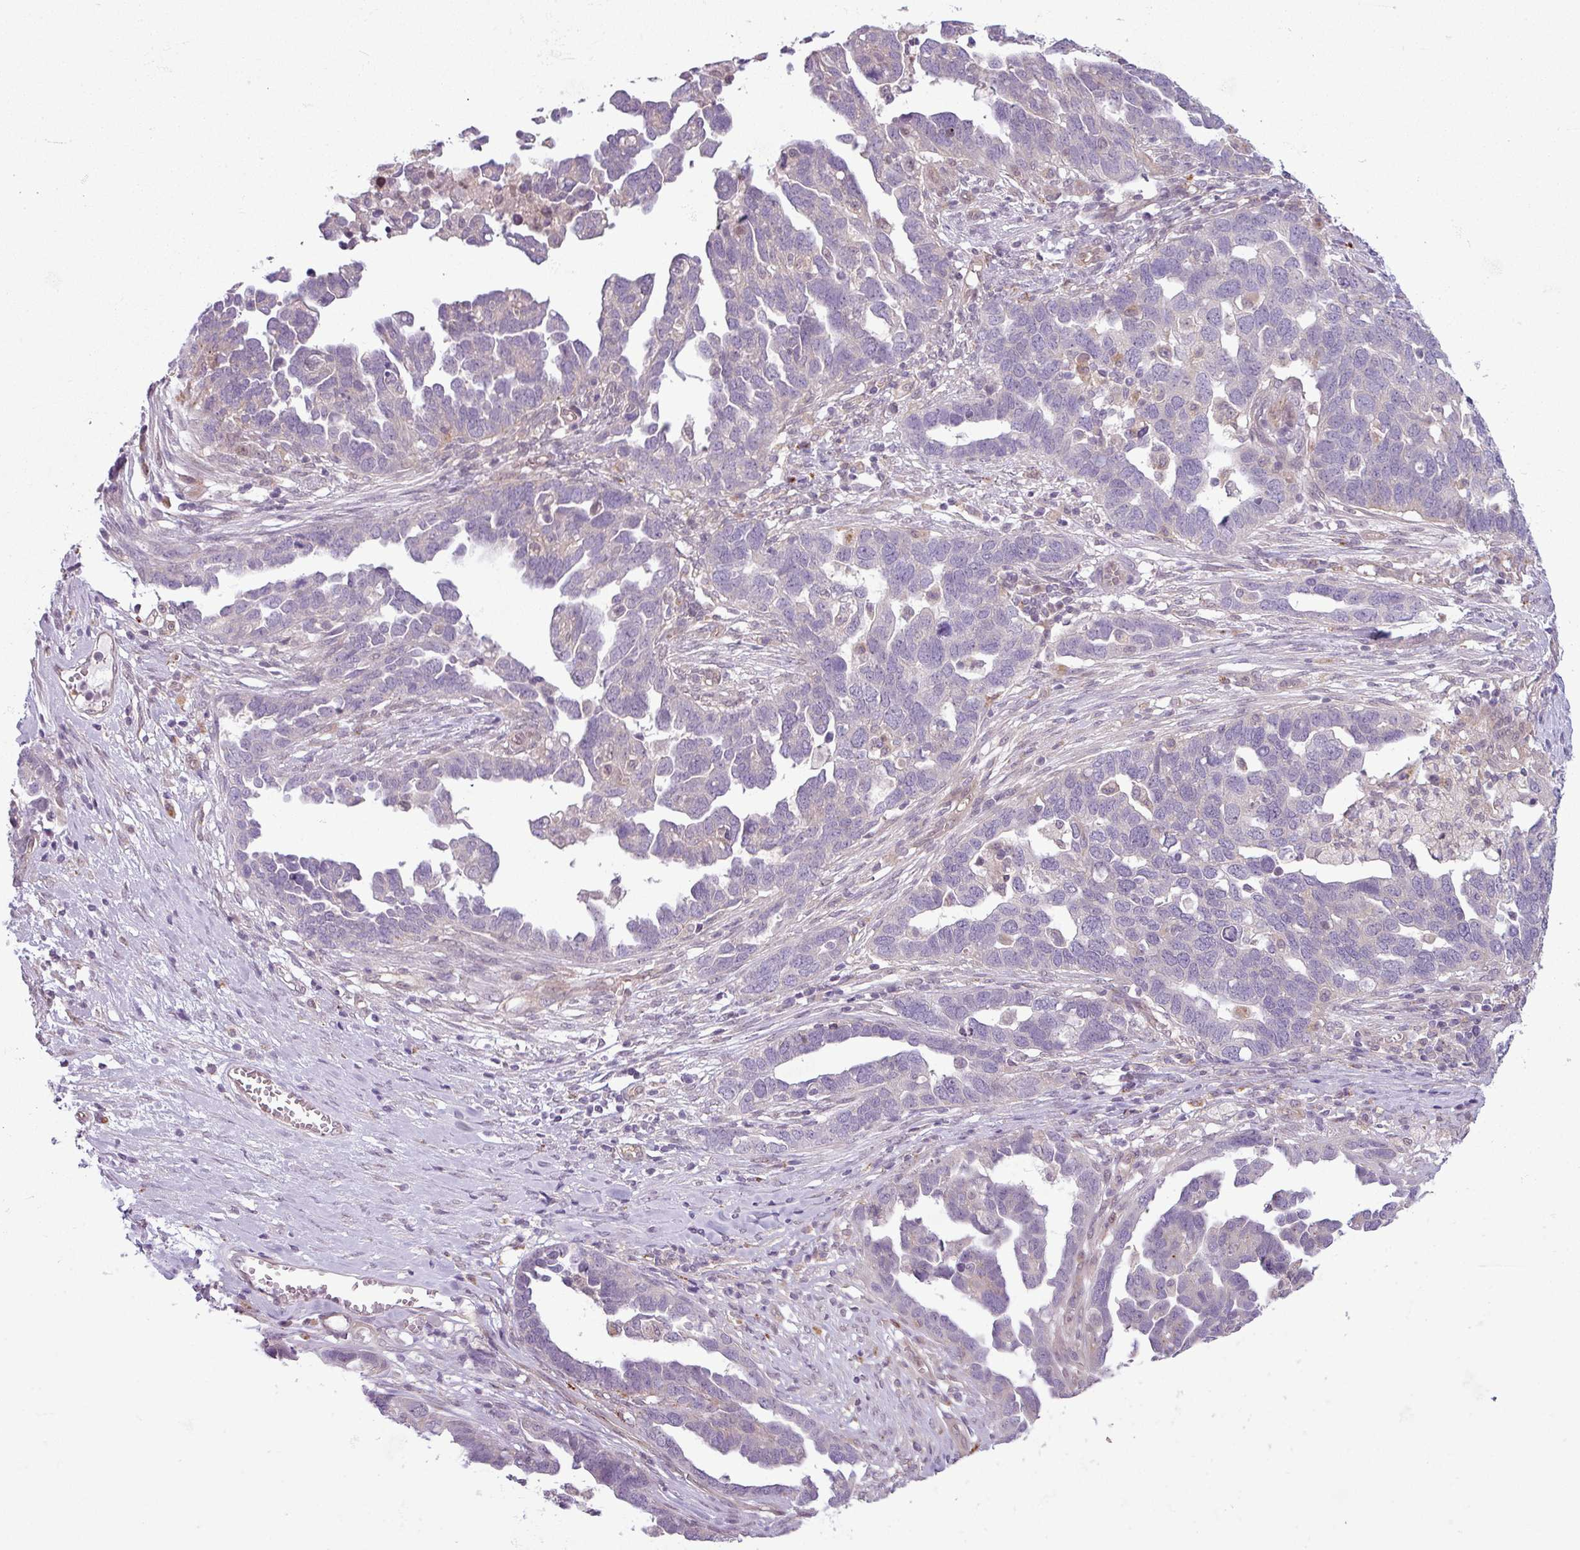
{"staining": {"intensity": "negative", "quantity": "none", "location": "none"}, "tissue": "ovarian cancer", "cell_type": "Tumor cells", "image_type": "cancer", "snomed": [{"axis": "morphology", "description": "Cystadenocarcinoma, serous, NOS"}, {"axis": "topography", "description": "Ovary"}], "caption": "An IHC photomicrograph of ovarian cancer is shown. There is no staining in tumor cells of ovarian cancer.", "gene": "CCDC144A", "patient": {"sex": "female", "age": 54}}